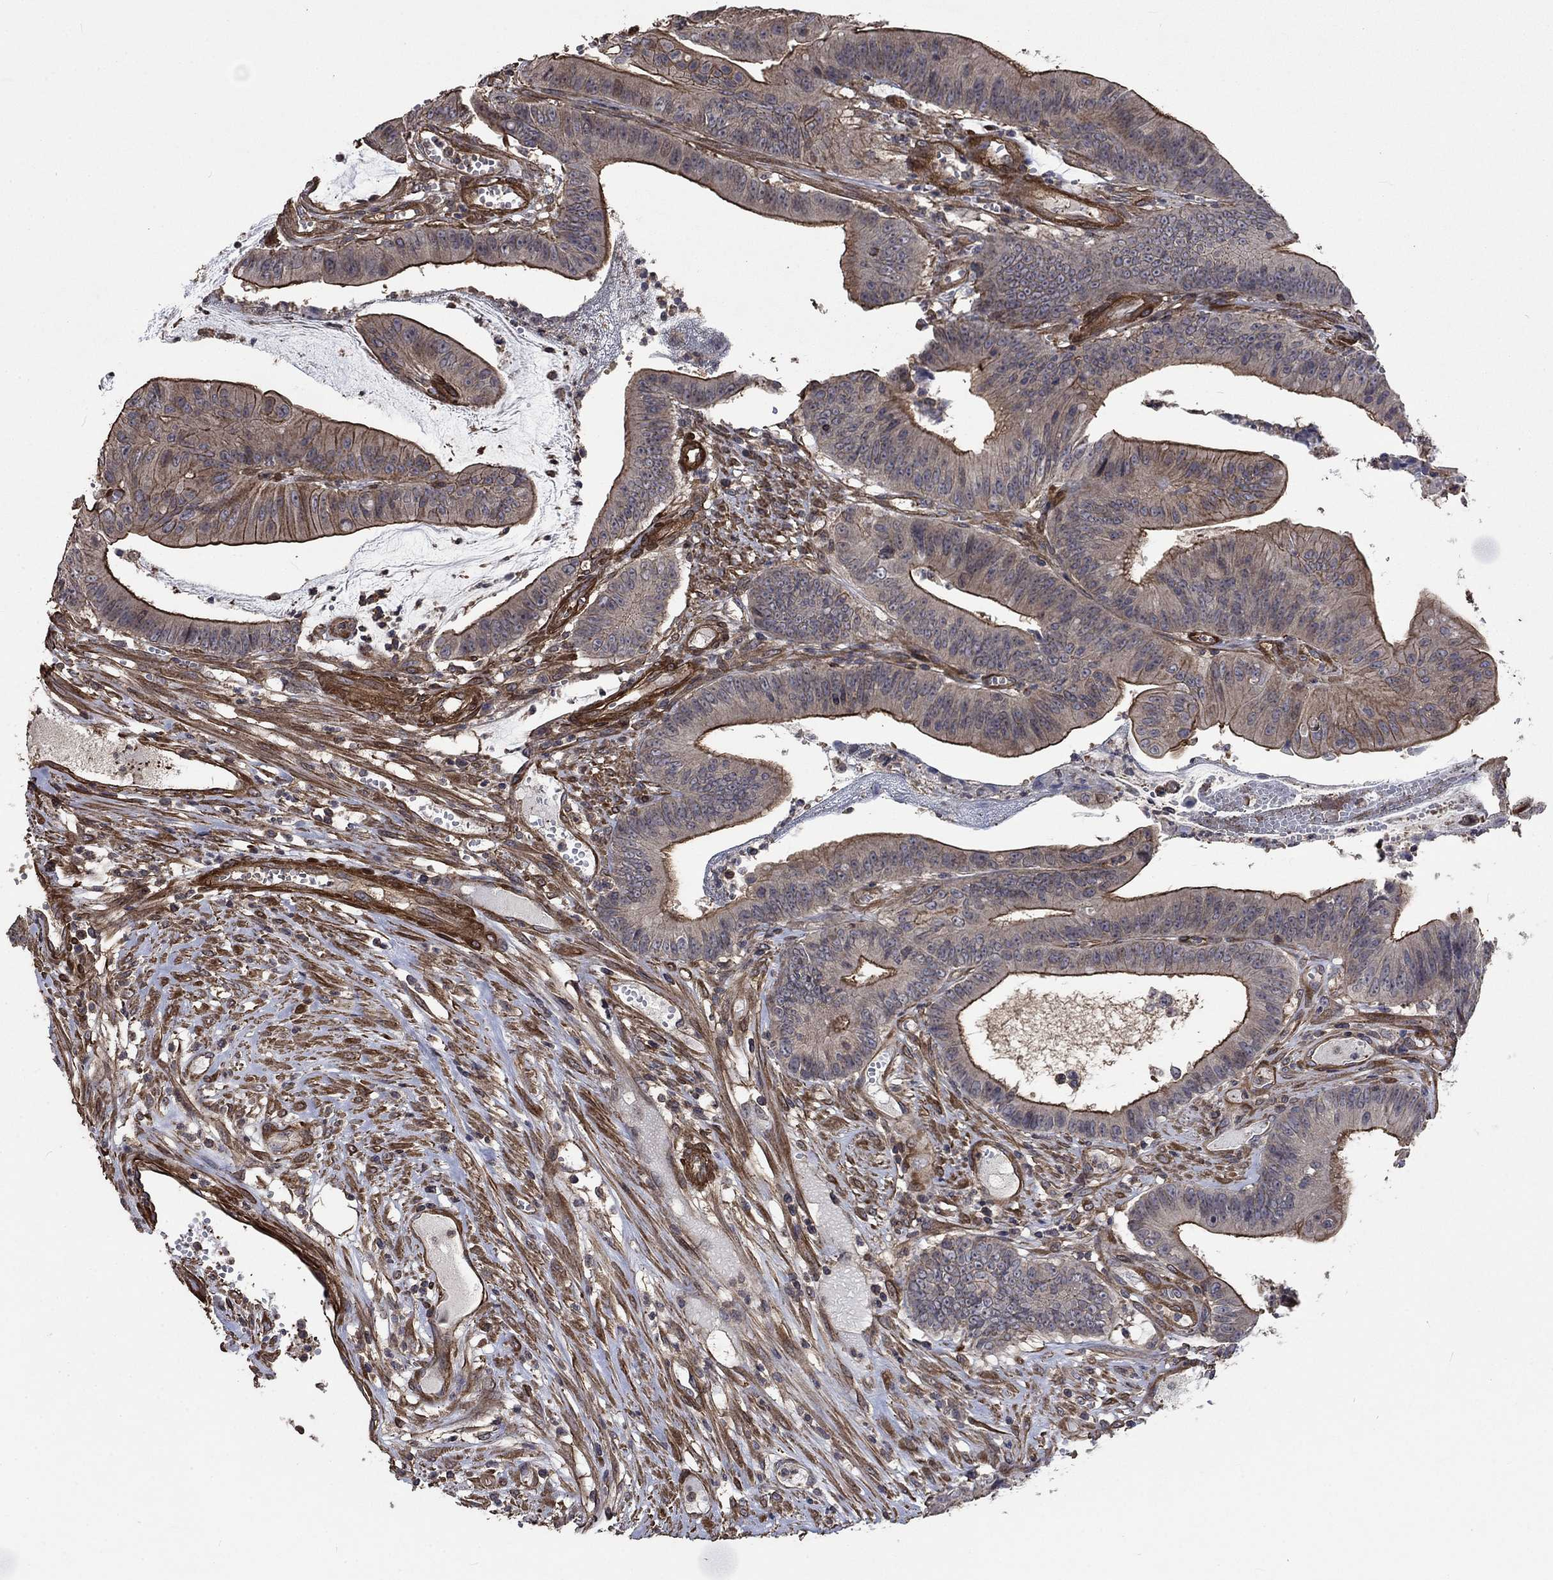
{"staining": {"intensity": "moderate", "quantity": "25%-75%", "location": "cytoplasmic/membranous"}, "tissue": "colorectal cancer", "cell_type": "Tumor cells", "image_type": "cancer", "snomed": [{"axis": "morphology", "description": "Adenocarcinoma, NOS"}, {"axis": "topography", "description": "Colon"}], "caption": "This micrograph displays IHC staining of colorectal adenocarcinoma, with medium moderate cytoplasmic/membranous expression in about 25%-75% of tumor cells.", "gene": "PDE3A", "patient": {"sex": "female", "age": 69}}